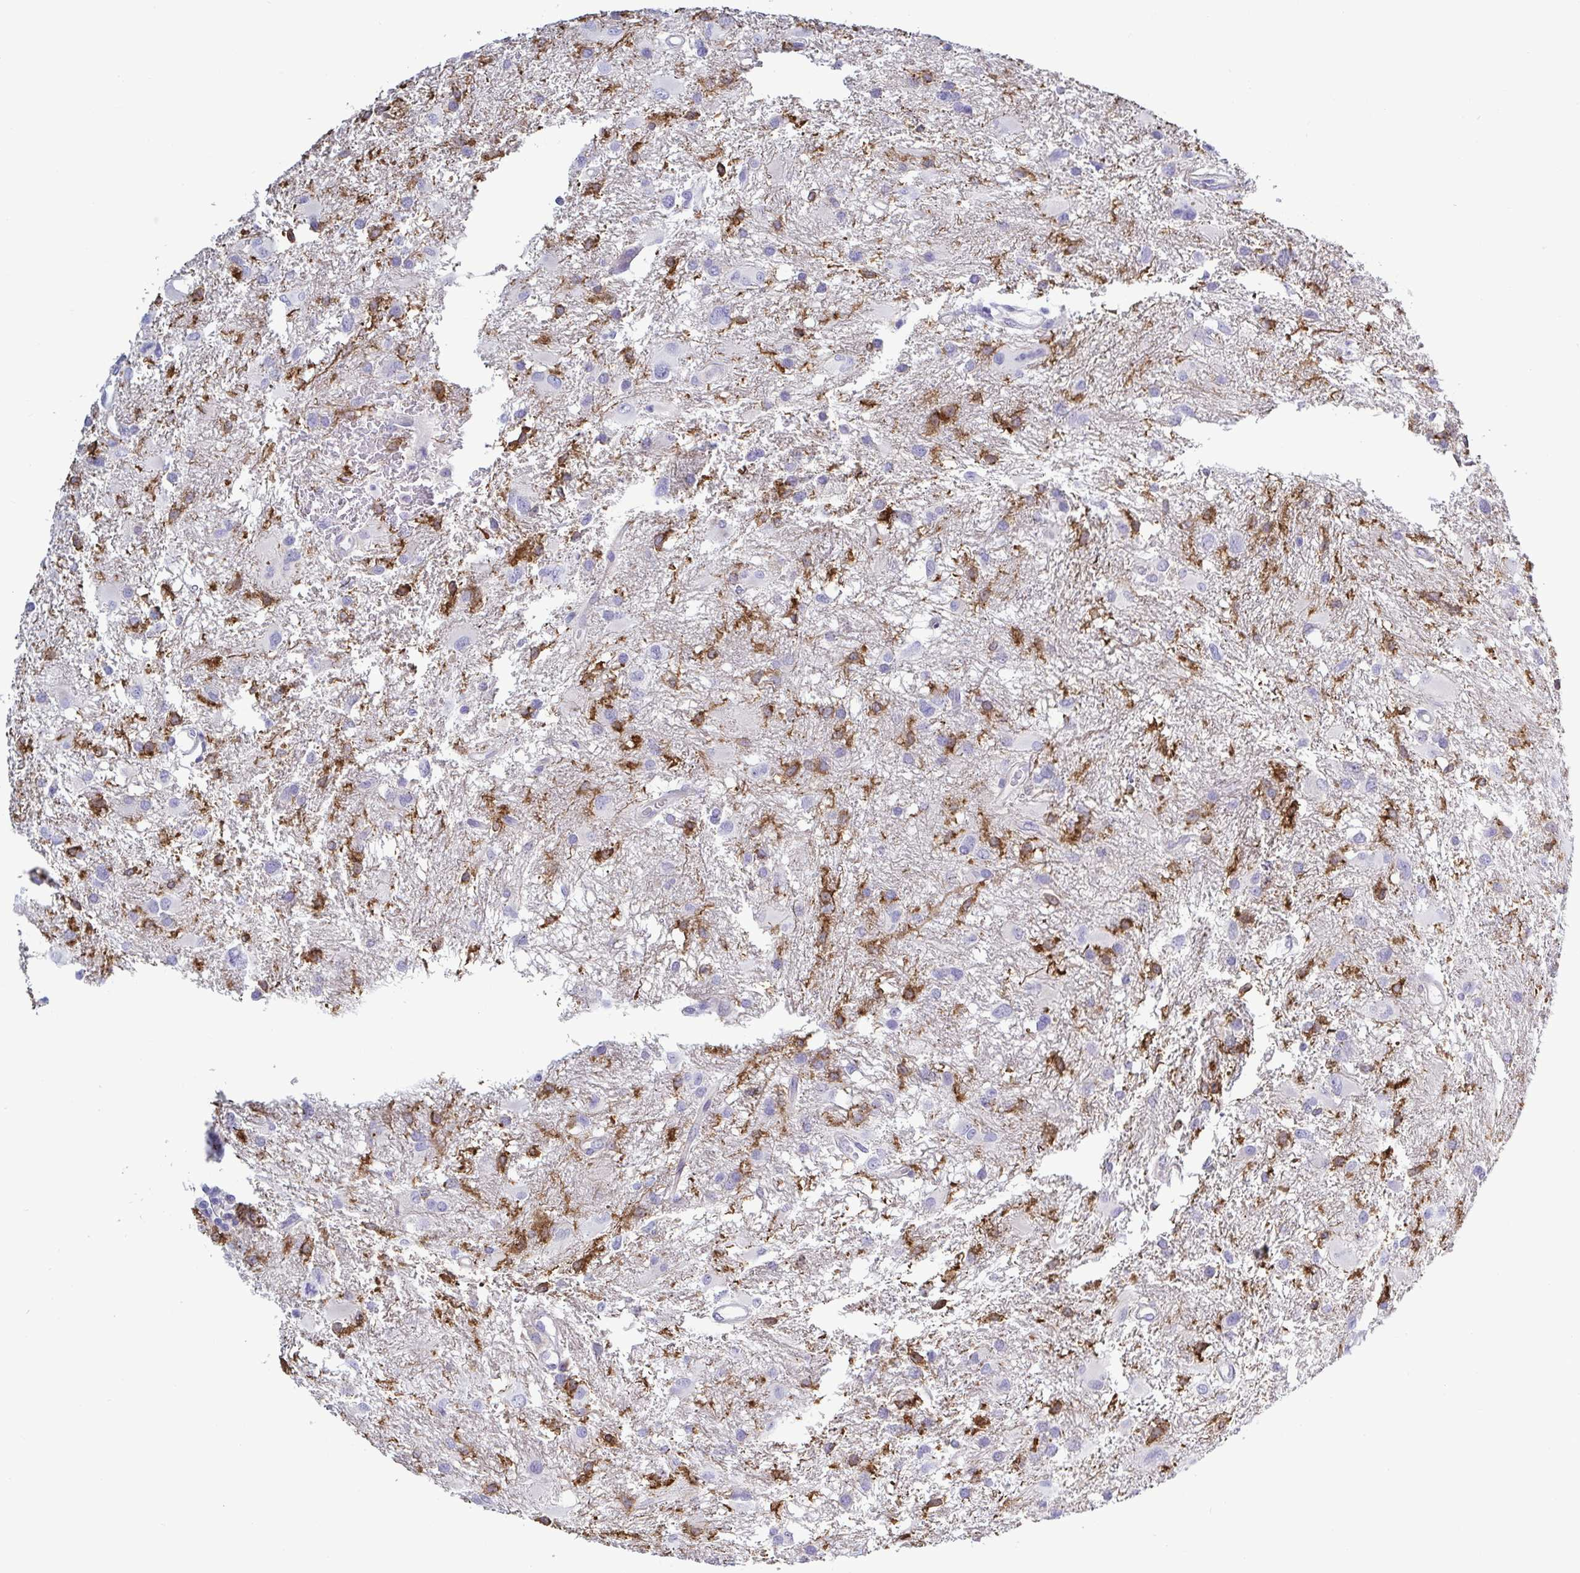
{"staining": {"intensity": "strong", "quantity": "25%-75%", "location": "cytoplasmic/membranous"}, "tissue": "glioma", "cell_type": "Tumor cells", "image_type": "cancer", "snomed": [{"axis": "morphology", "description": "Glioma, malignant, High grade"}, {"axis": "topography", "description": "Brain"}], "caption": "Immunohistochemistry (IHC) (DAB) staining of human high-grade glioma (malignant) shows strong cytoplasmic/membranous protein positivity in approximately 25%-75% of tumor cells.", "gene": "TNNI2", "patient": {"sex": "male", "age": 53}}